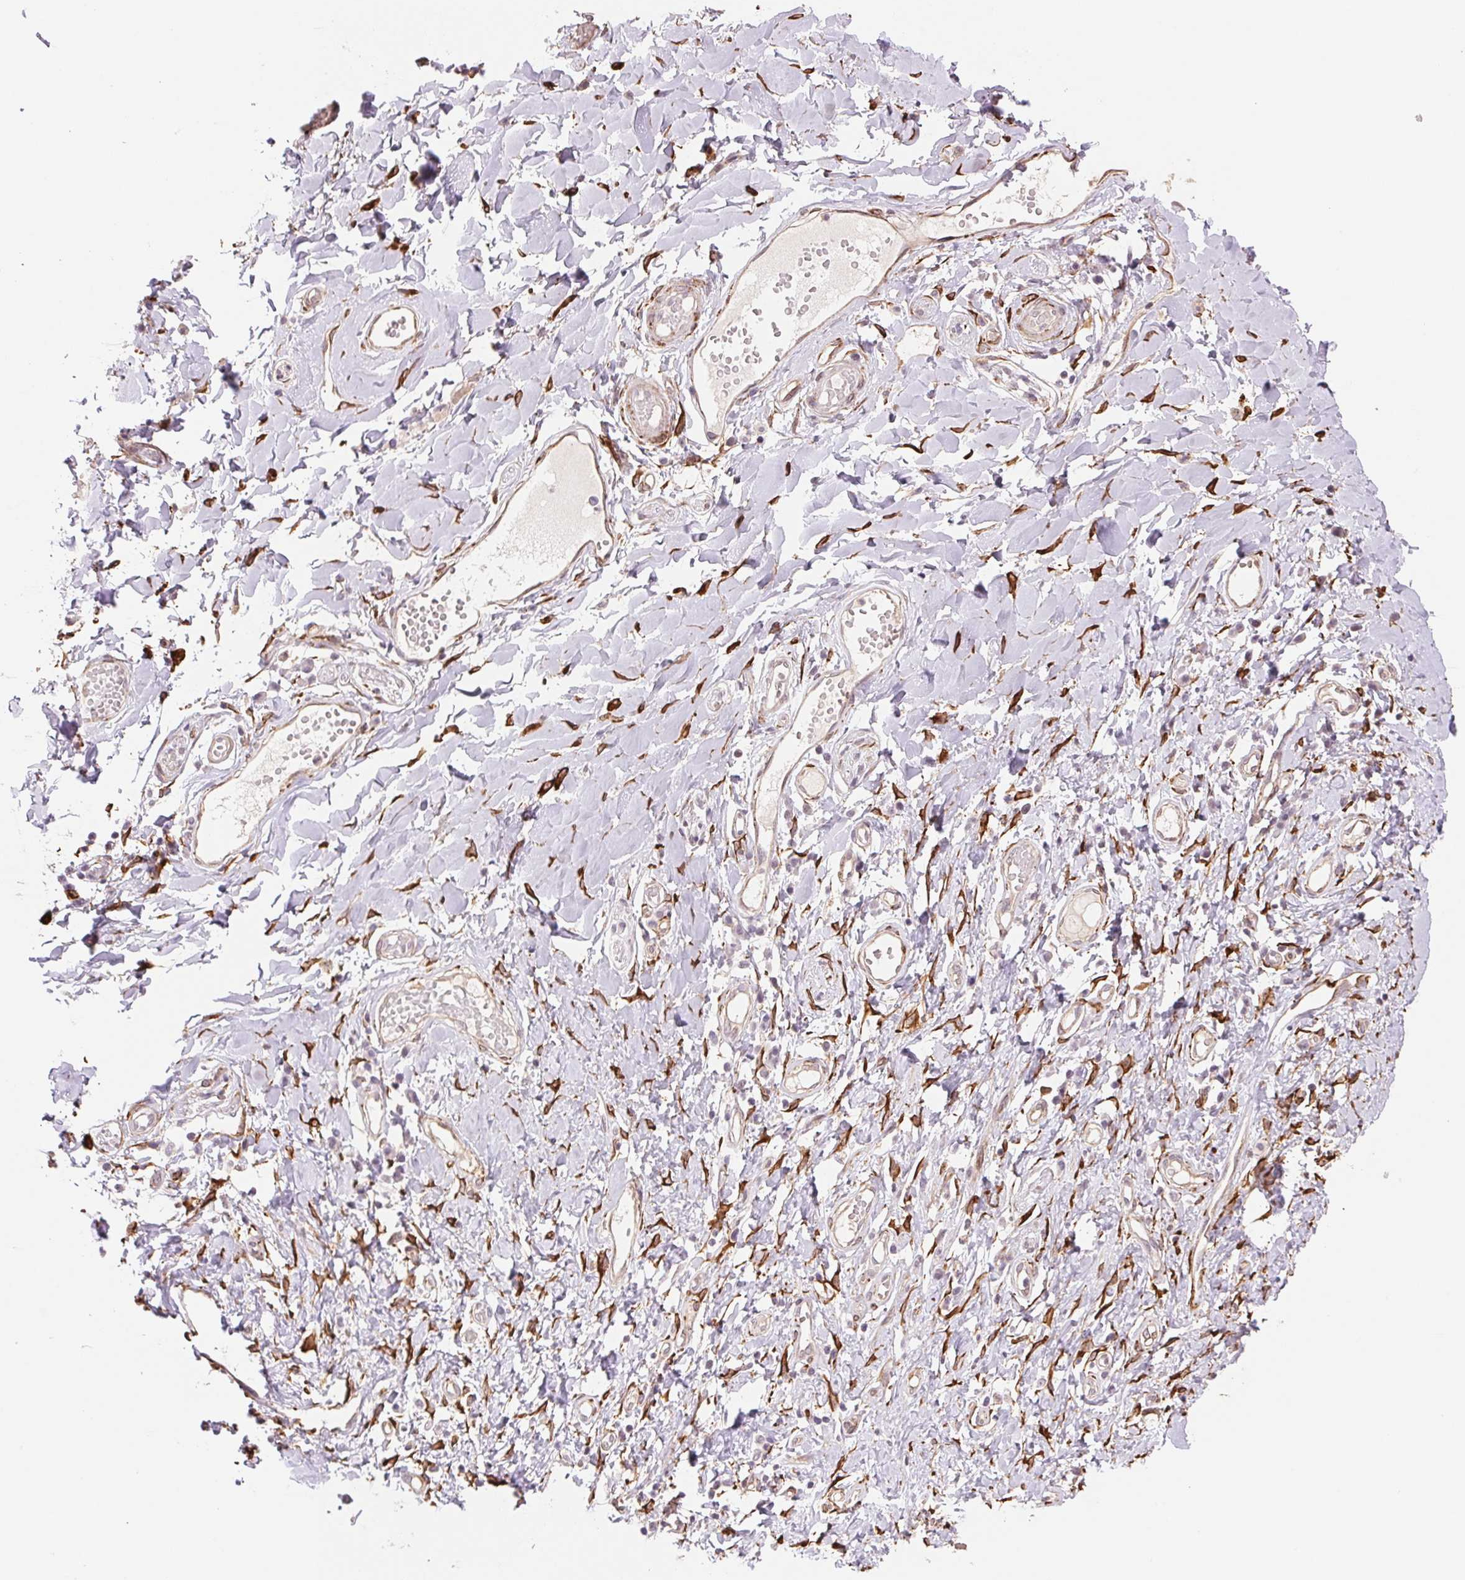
{"staining": {"intensity": "weak", "quantity": ">75%", "location": "cytoplasmic/membranous"}, "tissue": "adipose tissue", "cell_type": "Adipocytes", "image_type": "normal", "snomed": [{"axis": "morphology", "description": "Normal tissue, NOS"}, {"axis": "topography", "description": "Anal"}, {"axis": "topography", "description": "Peripheral nerve tissue"}], "caption": "This histopathology image displays benign adipose tissue stained with IHC to label a protein in brown. The cytoplasmic/membranous of adipocytes show weak positivity for the protein. Nuclei are counter-stained blue.", "gene": "FKBP10", "patient": {"sex": "male", "age": 78}}